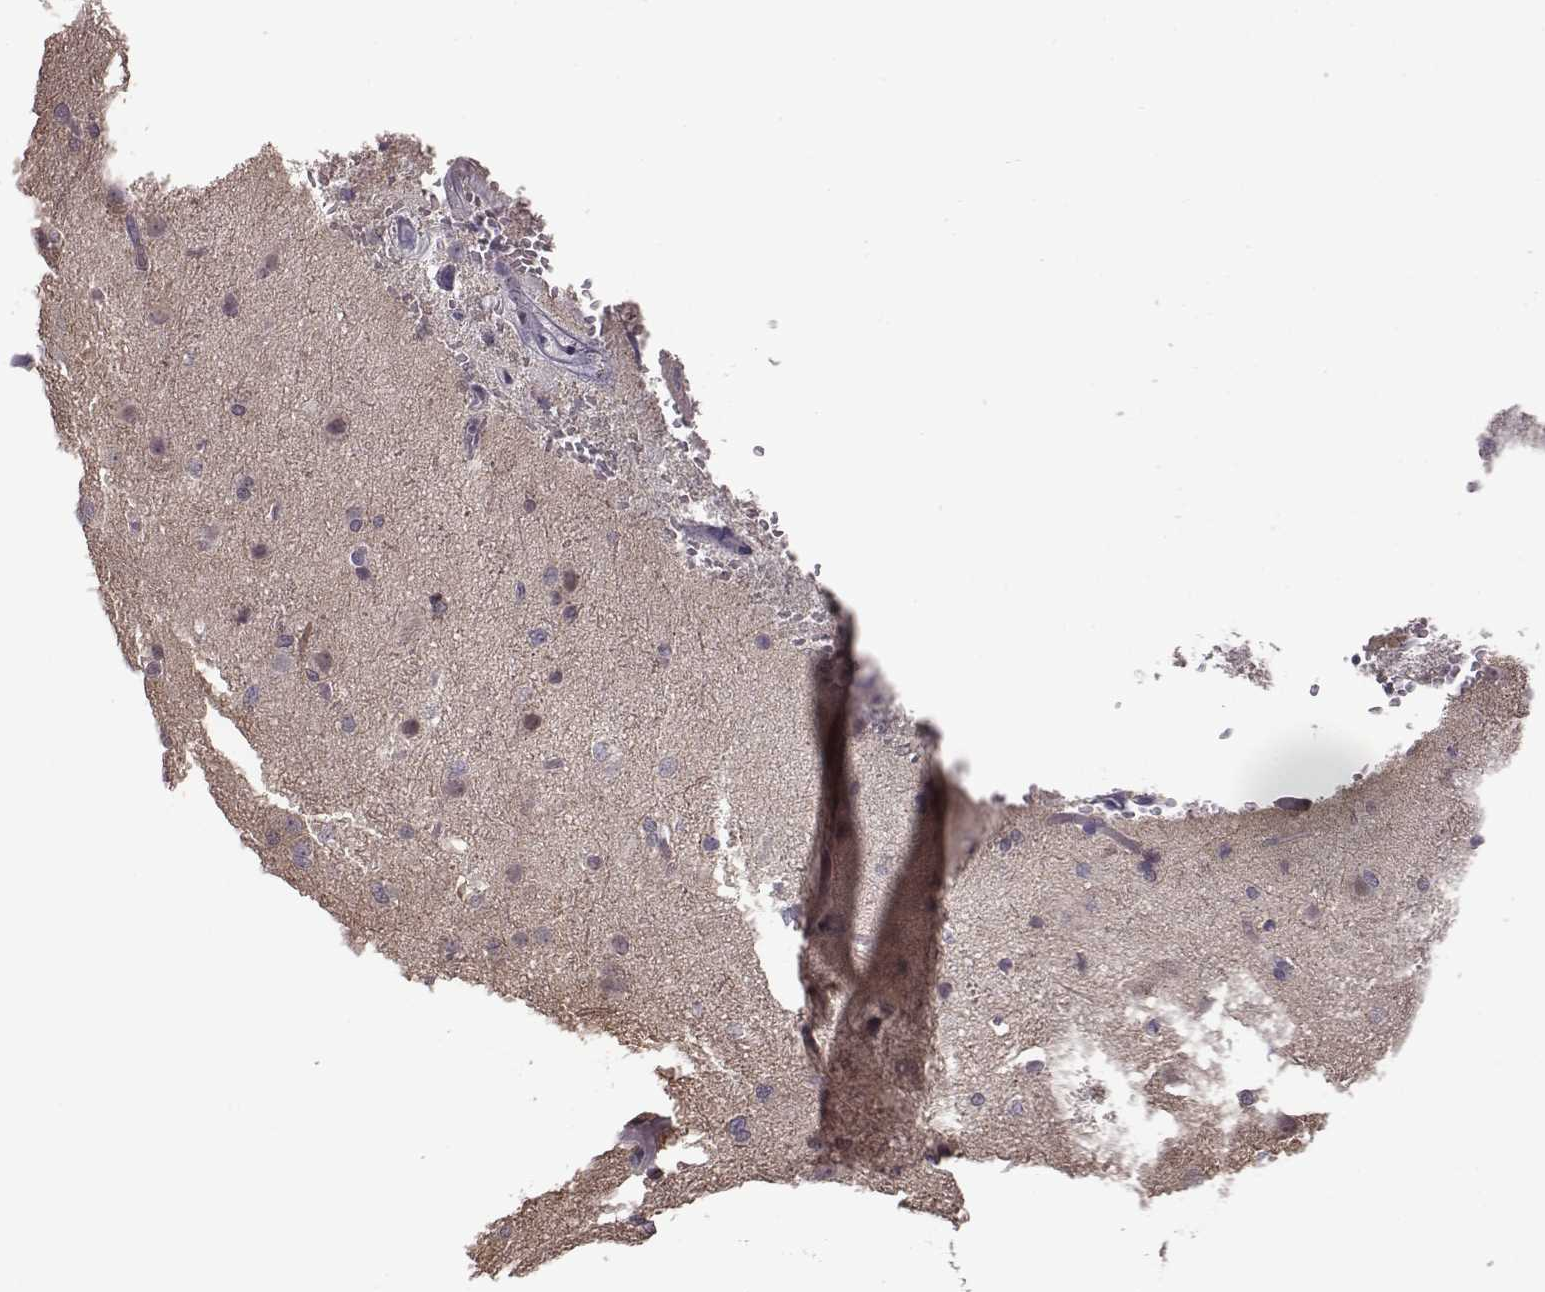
{"staining": {"intensity": "negative", "quantity": "none", "location": "none"}, "tissue": "glioma", "cell_type": "Tumor cells", "image_type": "cancer", "snomed": [{"axis": "morphology", "description": "Glioma, malignant, High grade"}, {"axis": "topography", "description": "Brain"}], "caption": "DAB immunohistochemical staining of human high-grade glioma (malignant) reveals no significant expression in tumor cells. (Immunohistochemistry, brightfield microscopy, high magnification).", "gene": "BICDL1", "patient": {"sex": "male", "age": 68}}